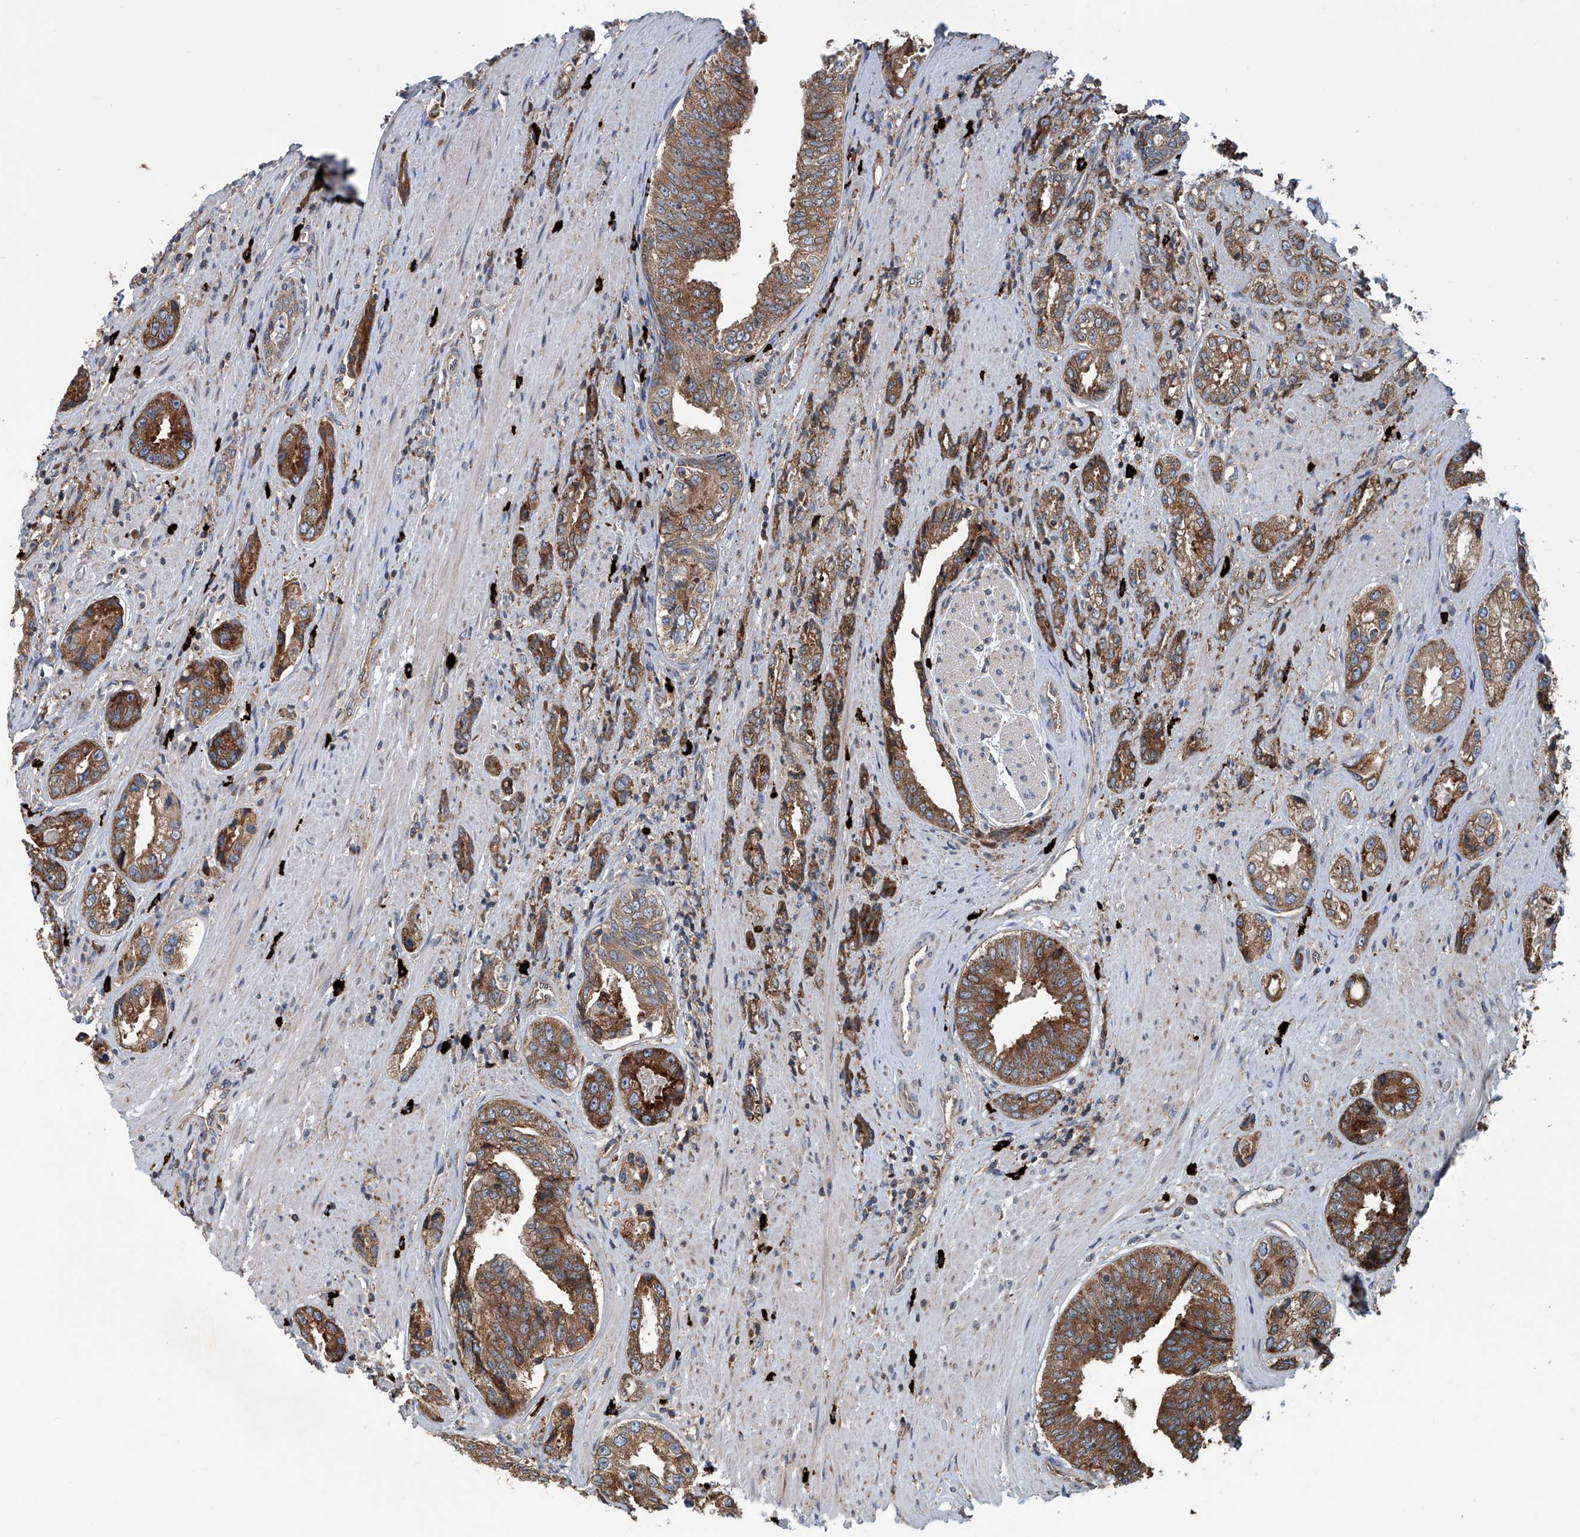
{"staining": {"intensity": "moderate", "quantity": ">75%", "location": "cytoplasmic/membranous"}, "tissue": "prostate cancer", "cell_type": "Tumor cells", "image_type": "cancer", "snomed": [{"axis": "morphology", "description": "Adenocarcinoma, High grade"}, {"axis": "topography", "description": "Prostate"}], "caption": "A histopathology image of human prostate adenocarcinoma (high-grade) stained for a protein exhibits moderate cytoplasmic/membranous brown staining in tumor cells.", "gene": "SENP2", "patient": {"sex": "male", "age": 61}}